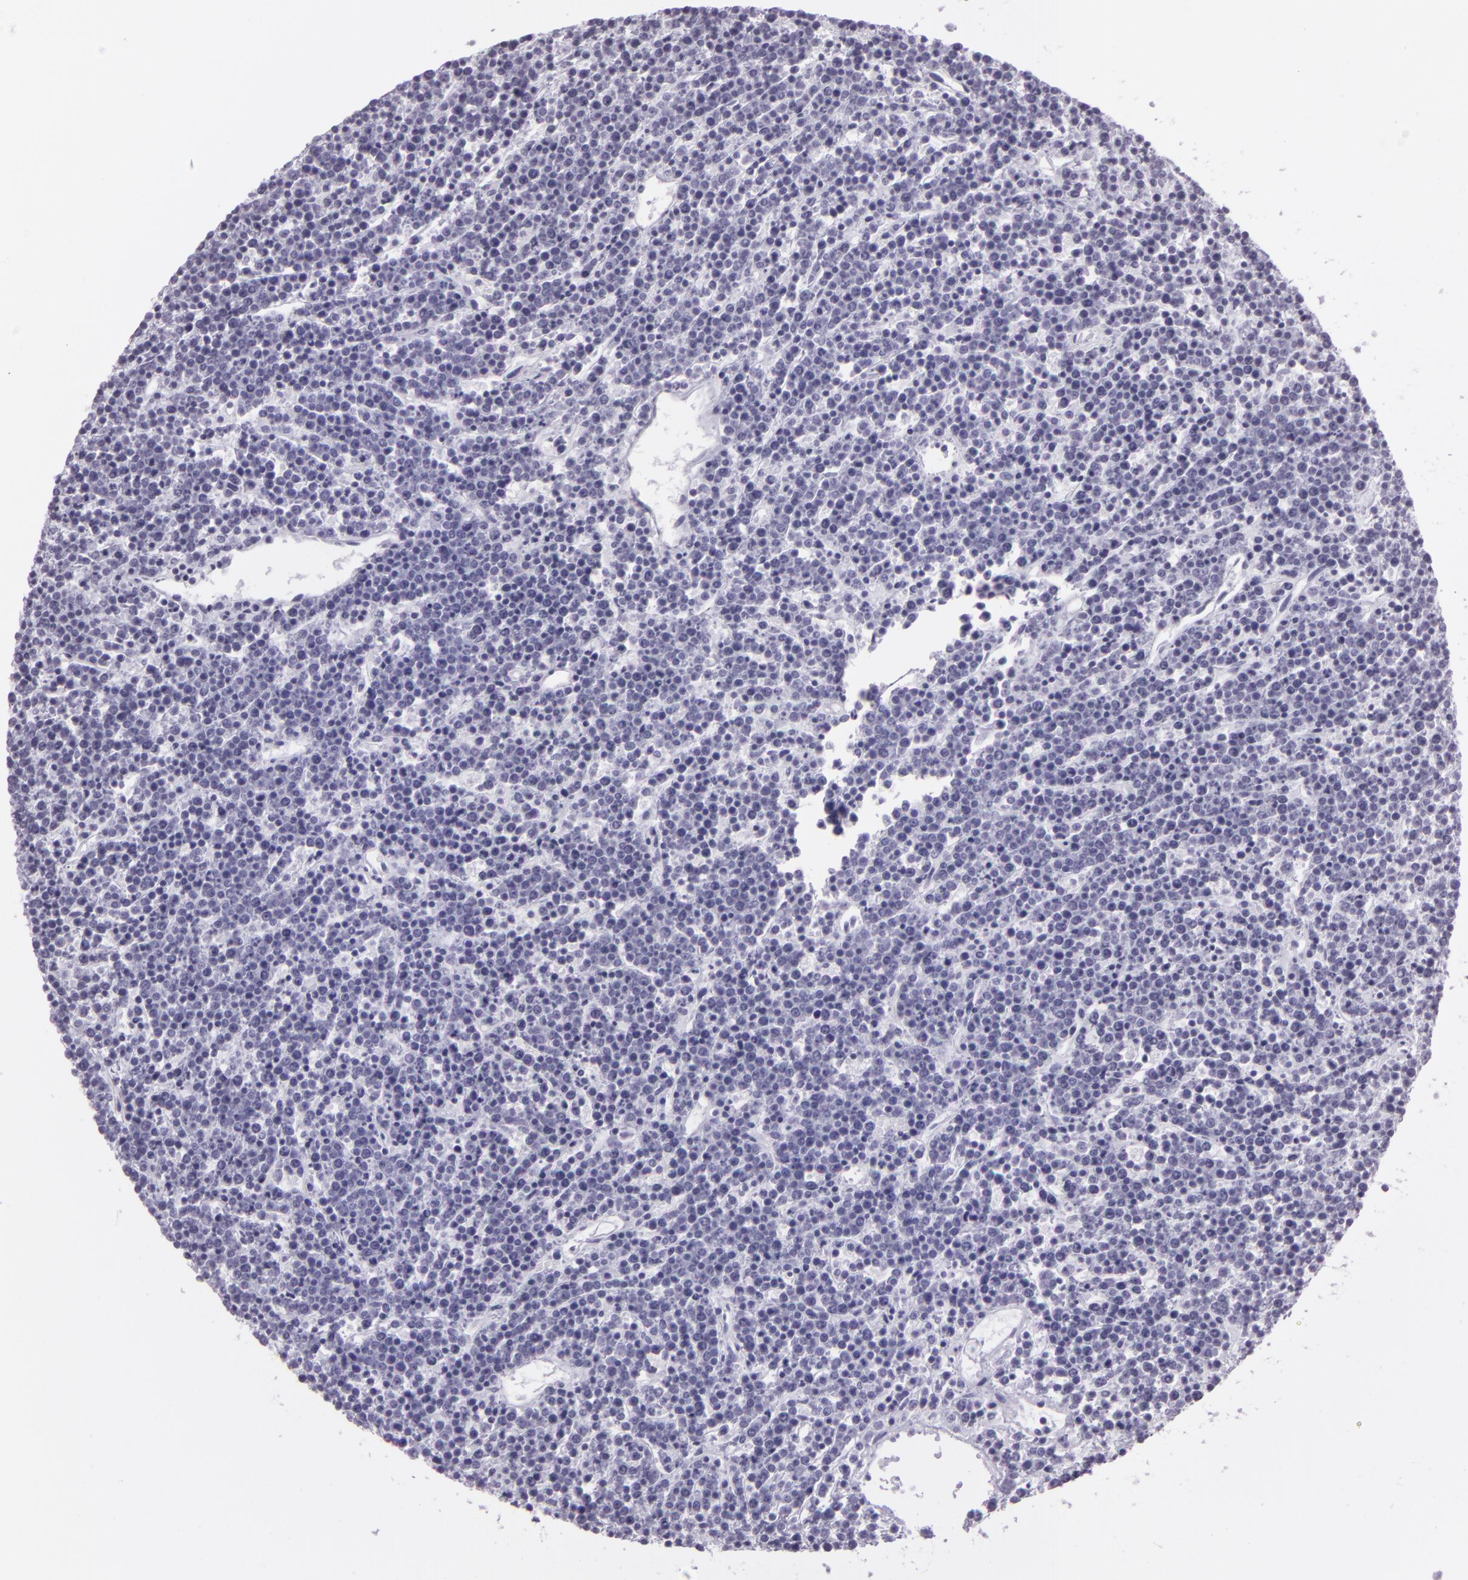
{"staining": {"intensity": "negative", "quantity": "none", "location": "none"}, "tissue": "lymphoma", "cell_type": "Tumor cells", "image_type": "cancer", "snomed": [{"axis": "morphology", "description": "Malignant lymphoma, non-Hodgkin's type, High grade"}, {"axis": "topography", "description": "Ovary"}], "caption": "This is a micrograph of immunohistochemistry (IHC) staining of lymphoma, which shows no expression in tumor cells.", "gene": "MUC6", "patient": {"sex": "female", "age": 56}}